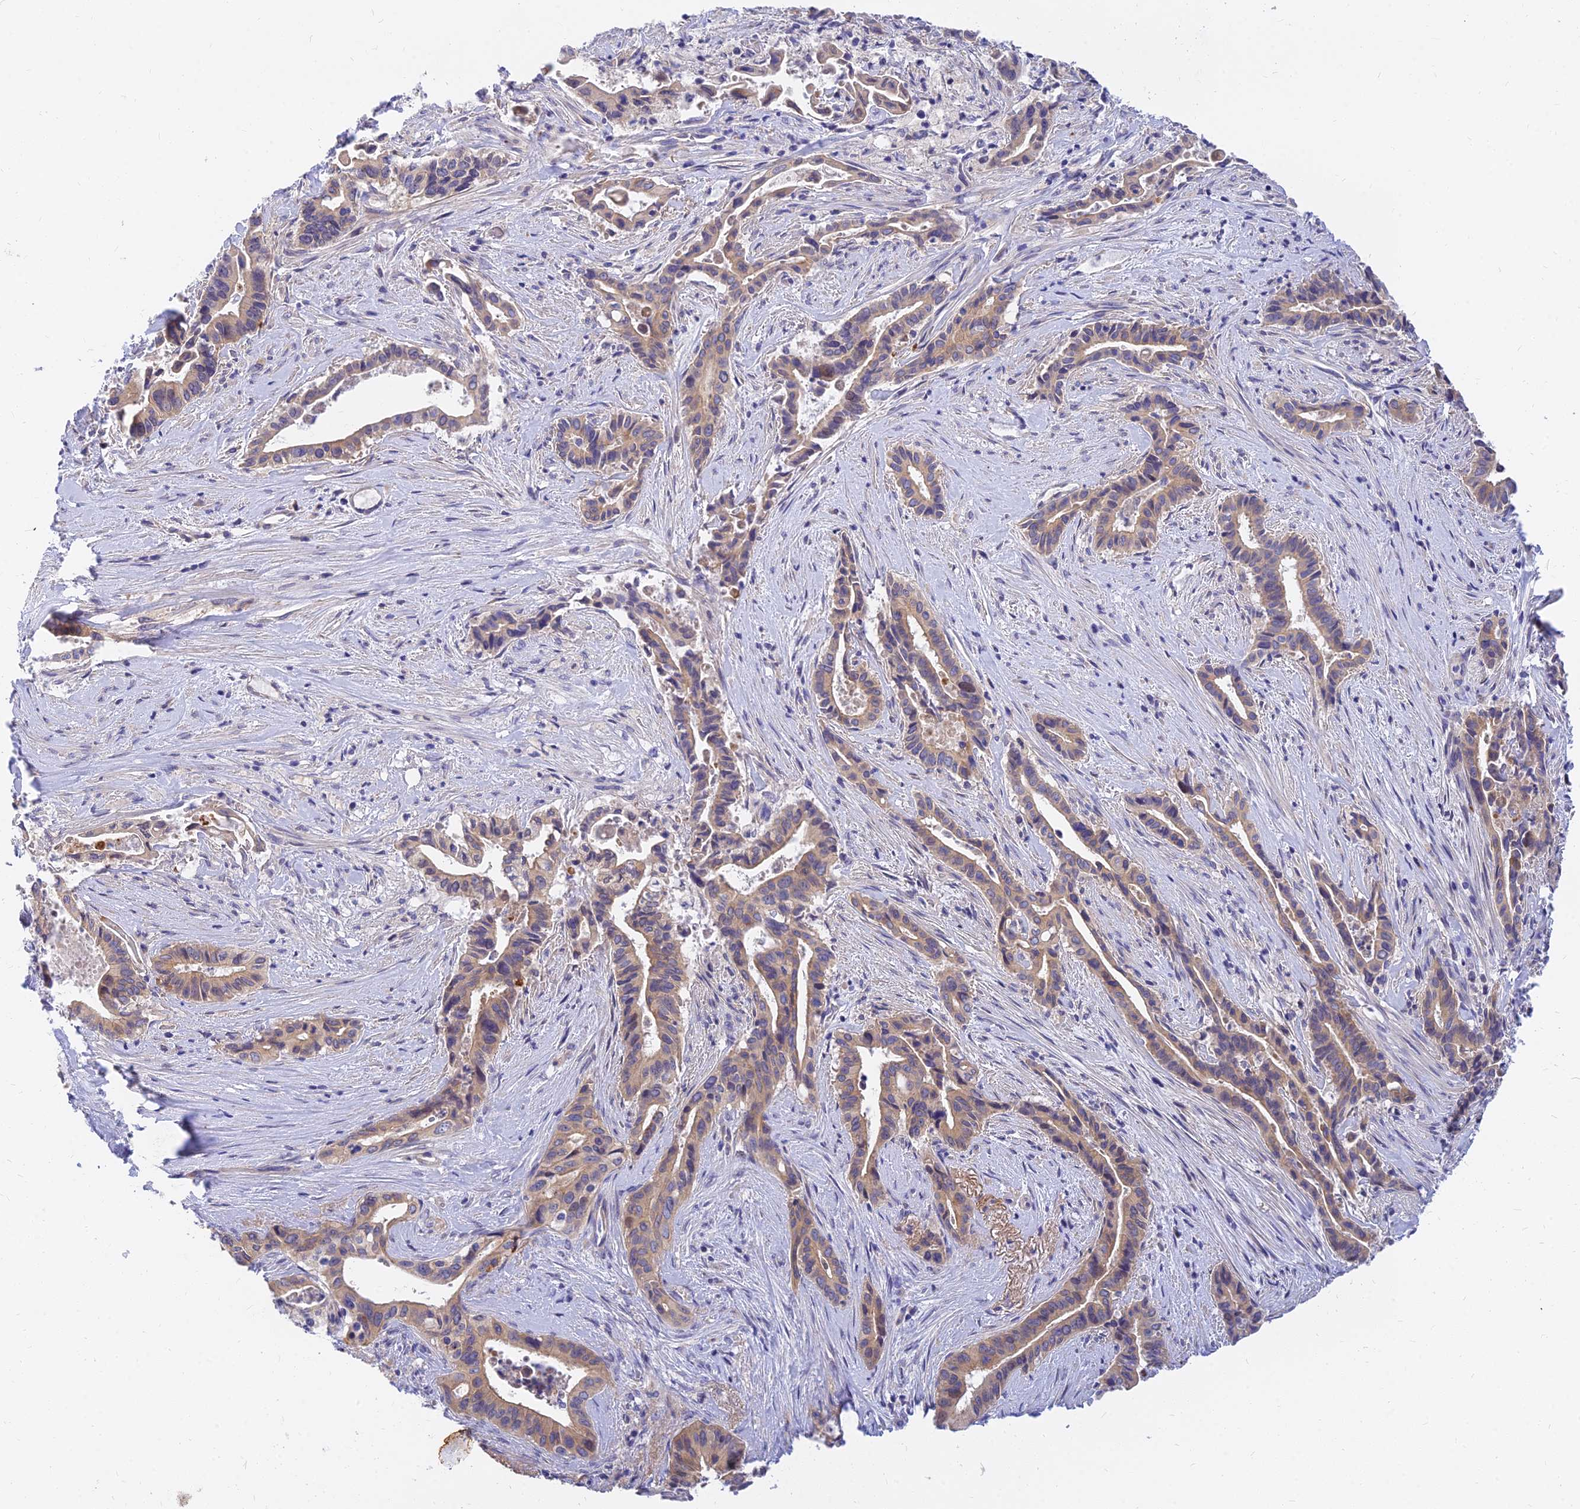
{"staining": {"intensity": "weak", "quantity": "25%-75%", "location": "cytoplasmic/membranous"}, "tissue": "pancreatic cancer", "cell_type": "Tumor cells", "image_type": "cancer", "snomed": [{"axis": "morphology", "description": "Adenocarcinoma, NOS"}, {"axis": "topography", "description": "Pancreas"}], "caption": "Pancreatic adenocarcinoma stained with DAB (3,3'-diaminobenzidine) immunohistochemistry (IHC) reveals low levels of weak cytoplasmic/membranous staining in about 25%-75% of tumor cells. (brown staining indicates protein expression, while blue staining denotes nuclei).", "gene": "ANKS4B", "patient": {"sex": "female", "age": 77}}